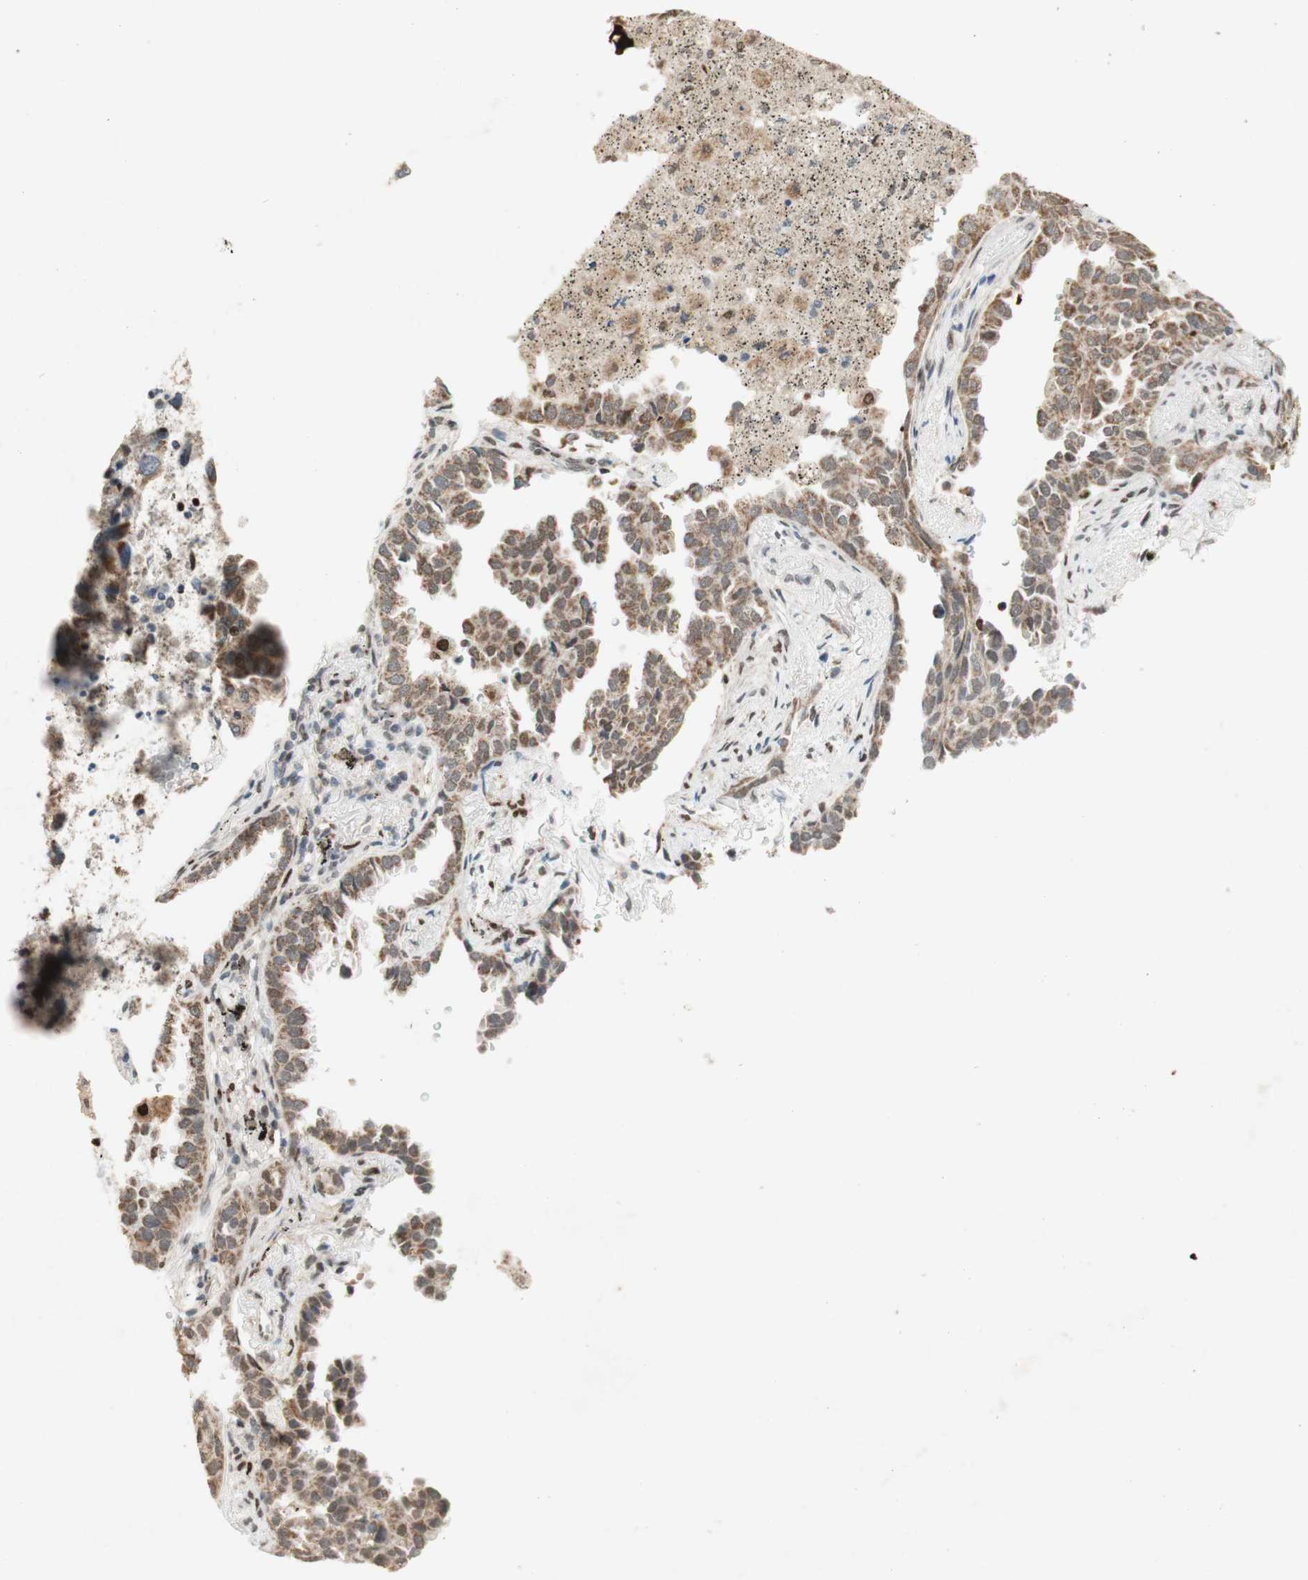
{"staining": {"intensity": "moderate", "quantity": "25%-75%", "location": "cytoplasmic/membranous"}, "tissue": "lung cancer", "cell_type": "Tumor cells", "image_type": "cancer", "snomed": [{"axis": "morphology", "description": "Normal tissue, NOS"}, {"axis": "morphology", "description": "Adenocarcinoma, NOS"}, {"axis": "topography", "description": "Lung"}], "caption": "Approximately 25%-75% of tumor cells in lung adenocarcinoma demonstrate moderate cytoplasmic/membranous protein staining as visualized by brown immunohistochemical staining.", "gene": "DNMT3A", "patient": {"sex": "male", "age": 59}}